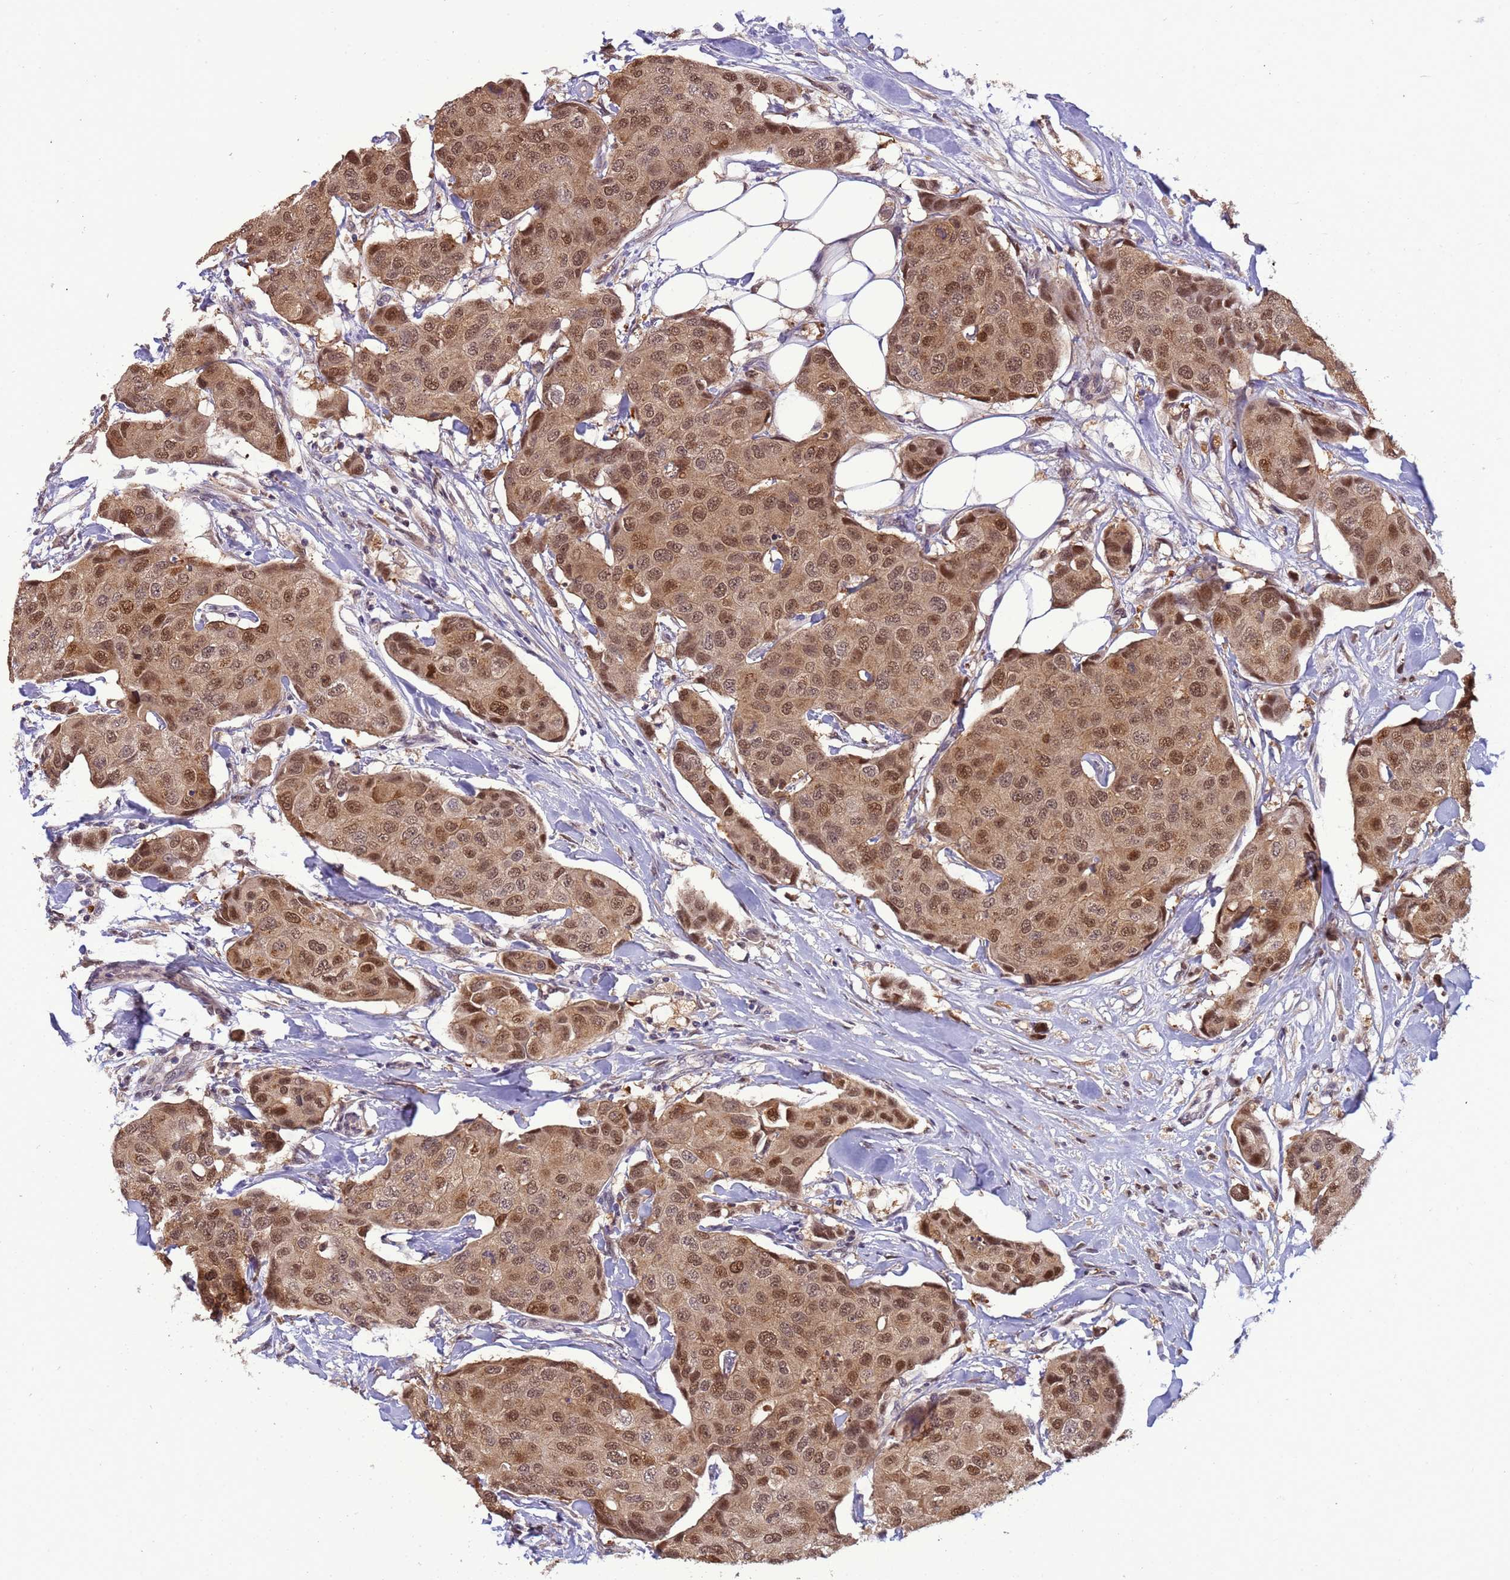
{"staining": {"intensity": "moderate", "quantity": ">75%", "location": "nuclear"}, "tissue": "breast cancer", "cell_type": "Tumor cells", "image_type": "cancer", "snomed": [{"axis": "morphology", "description": "Duct carcinoma"}, {"axis": "topography", "description": "Breast"}, {"axis": "topography", "description": "Lymph node"}], "caption": "Breast cancer was stained to show a protein in brown. There is medium levels of moderate nuclear staining in about >75% of tumor cells.", "gene": "ZBTB5", "patient": {"sex": "female", "age": 80}}